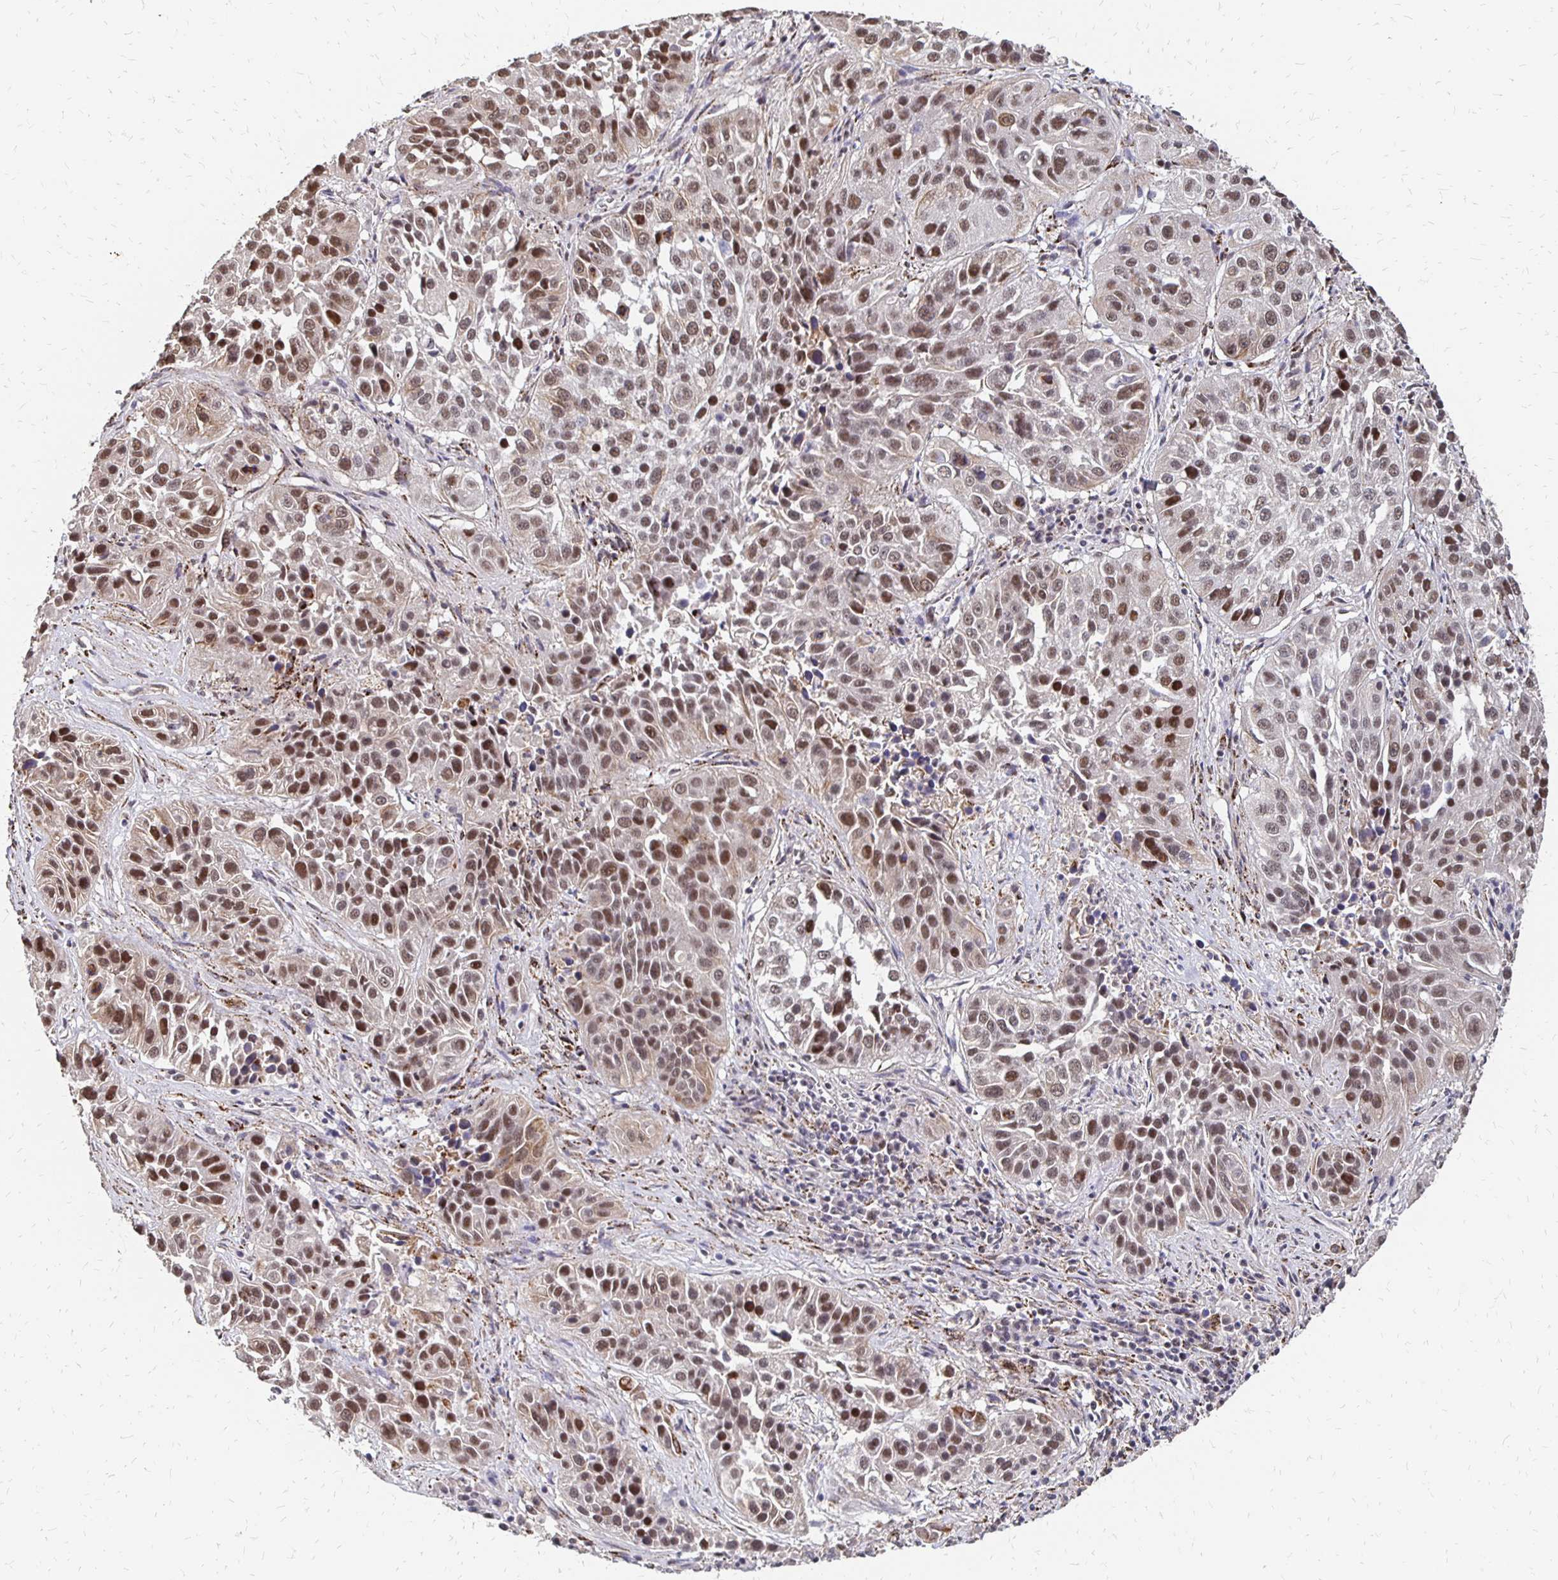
{"staining": {"intensity": "moderate", "quantity": ">75%", "location": "nuclear"}, "tissue": "lung cancer", "cell_type": "Tumor cells", "image_type": "cancer", "snomed": [{"axis": "morphology", "description": "Squamous cell carcinoma, NOS"}, {"axis": "topography", "description": "Lung"}], "caption": "Lung cancer stained for a protein (brown) demonstrates moderate nuclear positive staining in approximately >75% of tumor cells.", "gene": "CLASRP", "patient": {"sex": "female", "age": 61}}